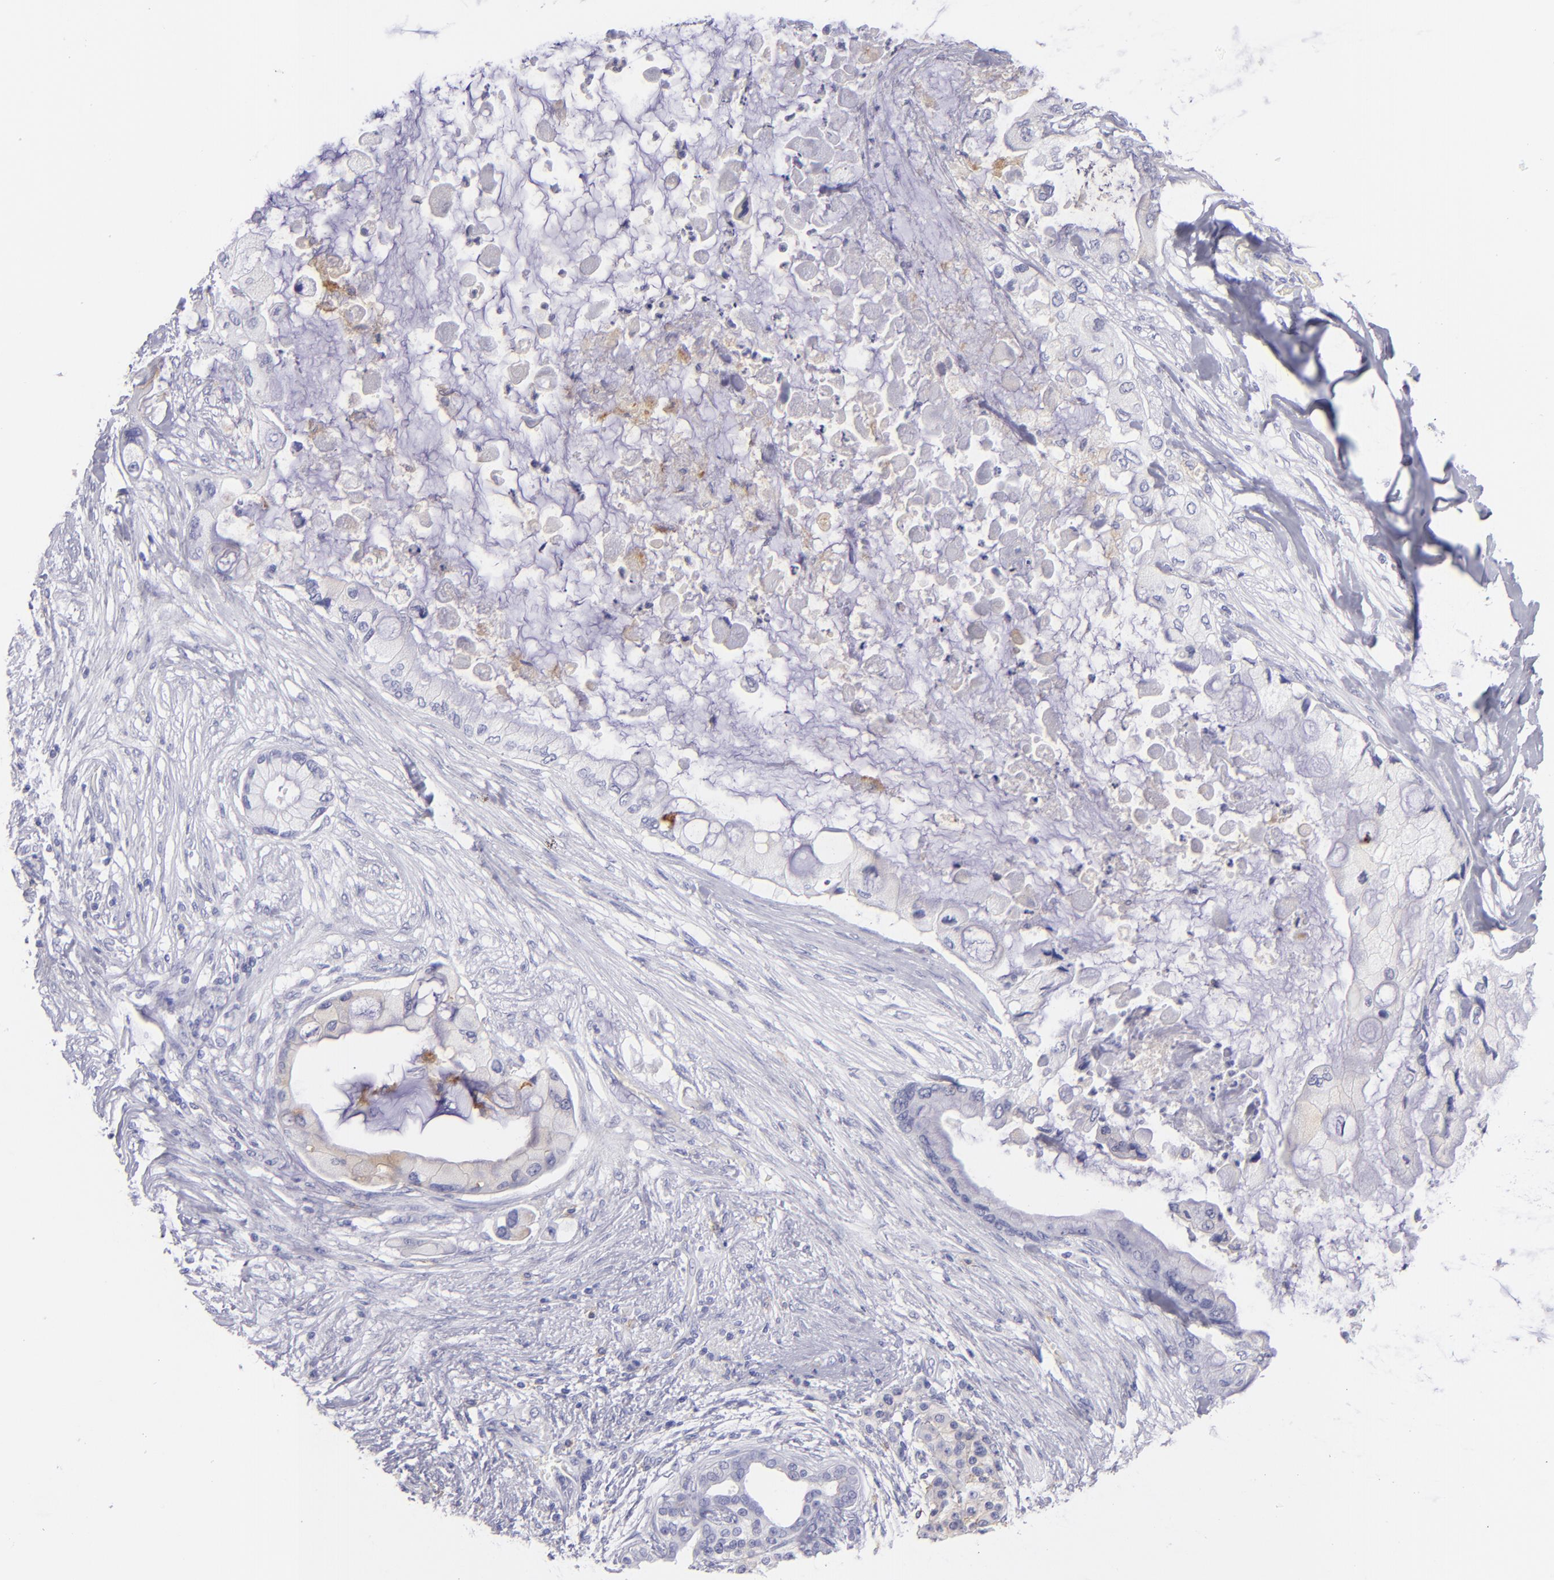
{"staining": {"intensity": "negative", "quantity": "none", "location": "none"}, "tissue": "pancreatic cancer", "cell_type": "Tumor cells", "image_type": "cancer", "snomed": [{"axis": "morphology", "description": "Adenocarcinoma, NOS"}, {"axis": "topography", "description": "Pancreas"}], "caption": "A high-resolution histopathology image shows immunohistochemistry staining of pancreatic adenocarcinoma, which displays no significant staining in tumor cells. (DAB (3,3'-diaminobenzidine) immunohistochemistry (IHC), high magnification).", "gene": "CD82", "patient": {"sex": "female", "age": 59}}